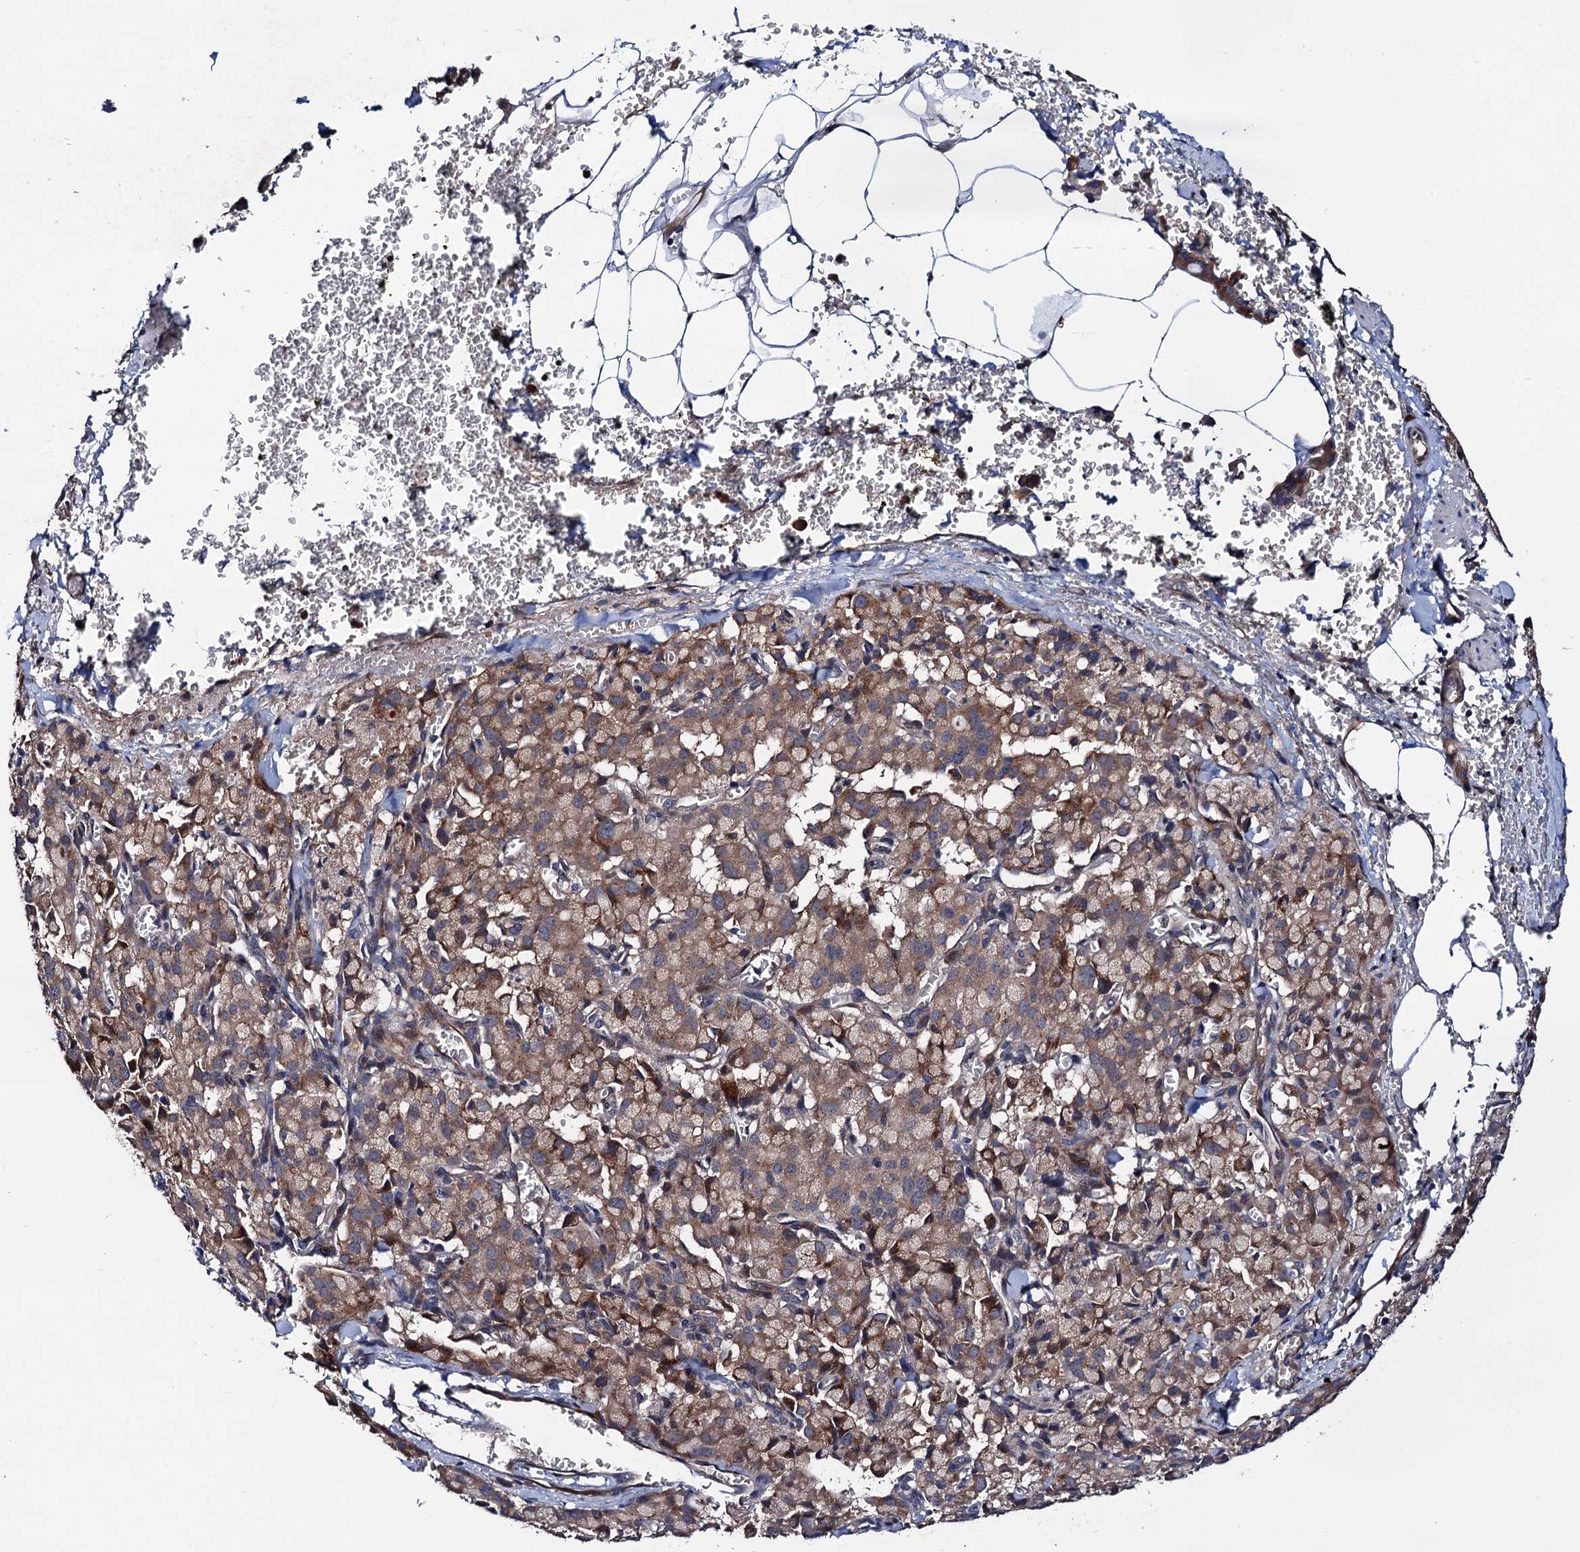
{"staining": {"intensity": "weak", "quantity": ">75%", "location": "cytoplasmic/membranous"}, "tissue": "pancreatic cancer", "cell_type": "Tumor cells", "image_type": "cancer", "snomed": [{"axis": "morphology", "description": "Adenocarcinoma, NOS"}, {"axis": "topography", "description": "Pancreas"}], "caption": "An IHC photomicrograph of tumor tissue is shown. Protein staining in brown labels weak cytoplasmic/membranous positivity in adenocarcinoma (pancreatic) within tumor cells.", "gene": "TRMT112", "patient": {"sex": "male", "age": 65}}